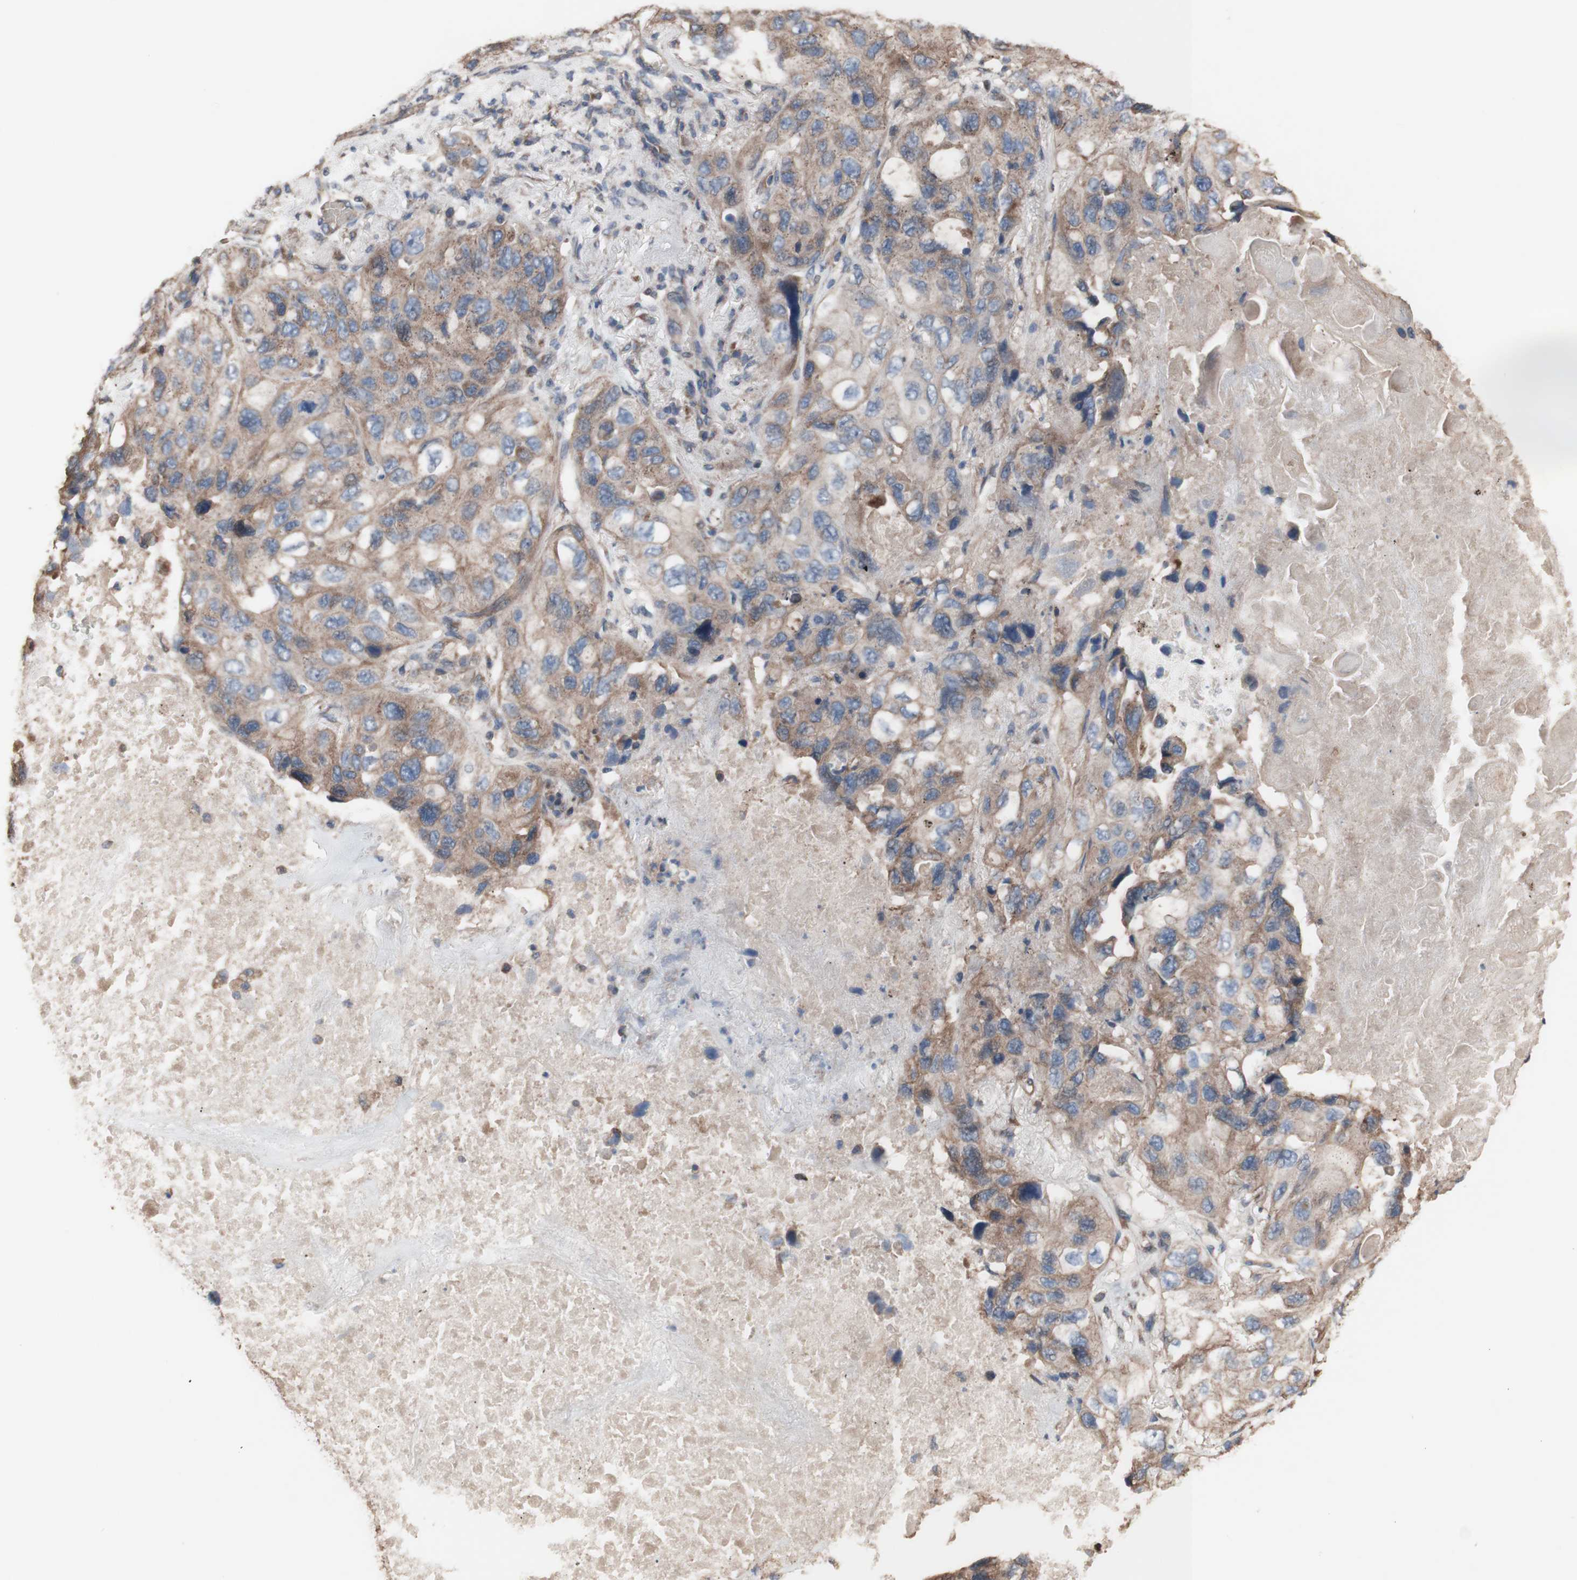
{"staining": {"intensity": "moderate", "quantity": ">75%", "location": "cytoplasmic/membranous"}, "tissue": "lung cancer", "cell_type": "Tumor cells", "image_type": "cancer", "snomed": [{"axis": "morphology", "description": "Squamous cell carcinoma, NOS"}, {"axis": "topography", "description": "Lung"}], "caption": "Human squamous cell carcinoma (lung) stained with a protein marker displays moderate staining in tumor cells.", "gene": "COPB1", "patient": {"sex": "female", "age": 73}}